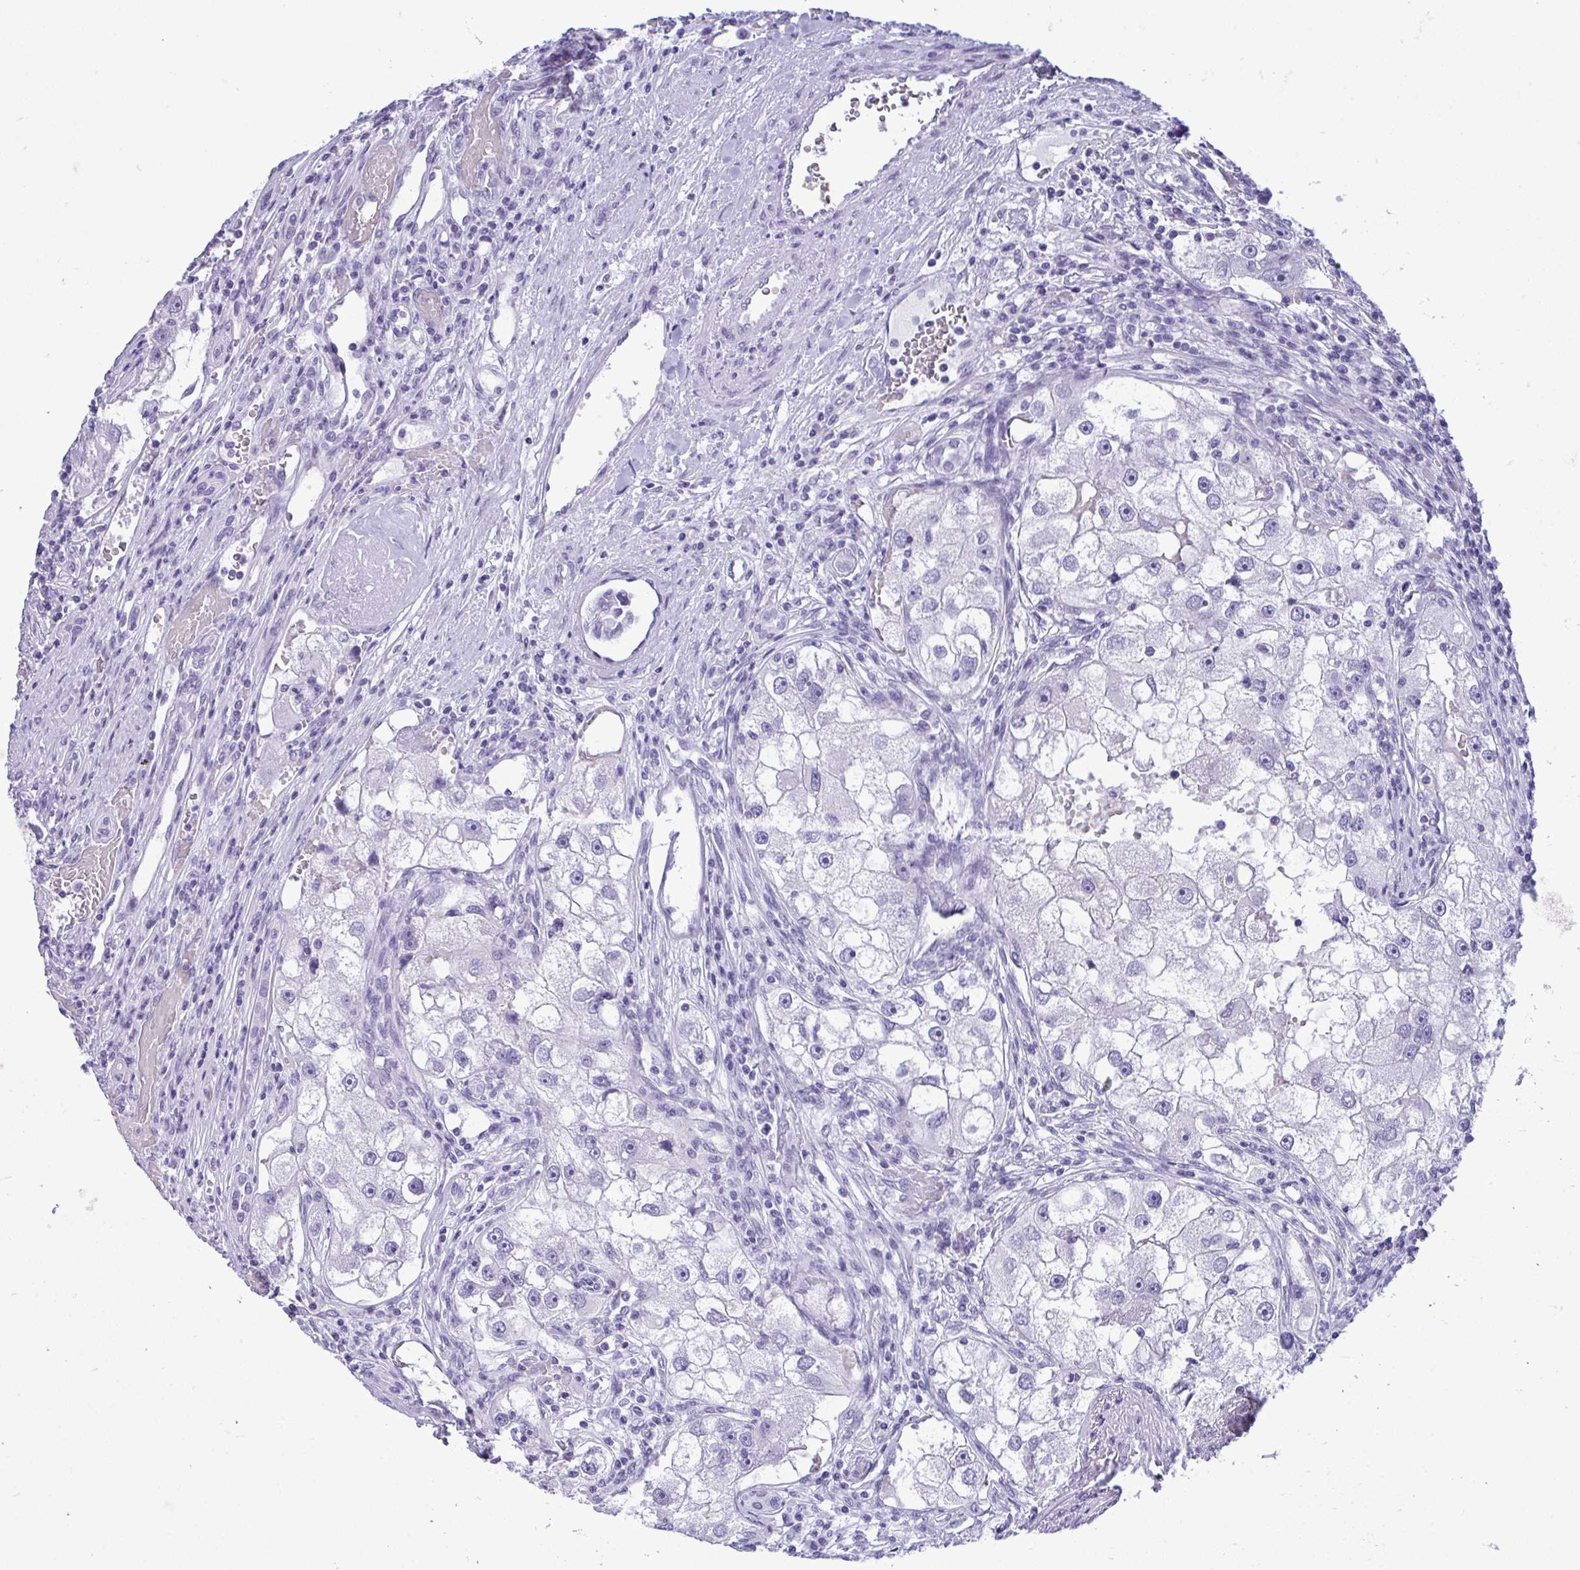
{"staining": {"intensity": "negative", "quantity": "none", "location": "none"}, "tissue": "renal cancer", "cell_type": "Tumor cells", "image_type": "cancer", "snomed": [{"axis": "morphology", "description": "Adenocarcinoma, NOS"}, {"axis": "topography", "description": "Kidney"}], "caption": "The immunohistochemistry (IHC) image has no significant positivity in tumor cells of renal adenocarcinoma tissue.", "gene": "PRM2", "patient": {"sex": "male", "age": 63}}